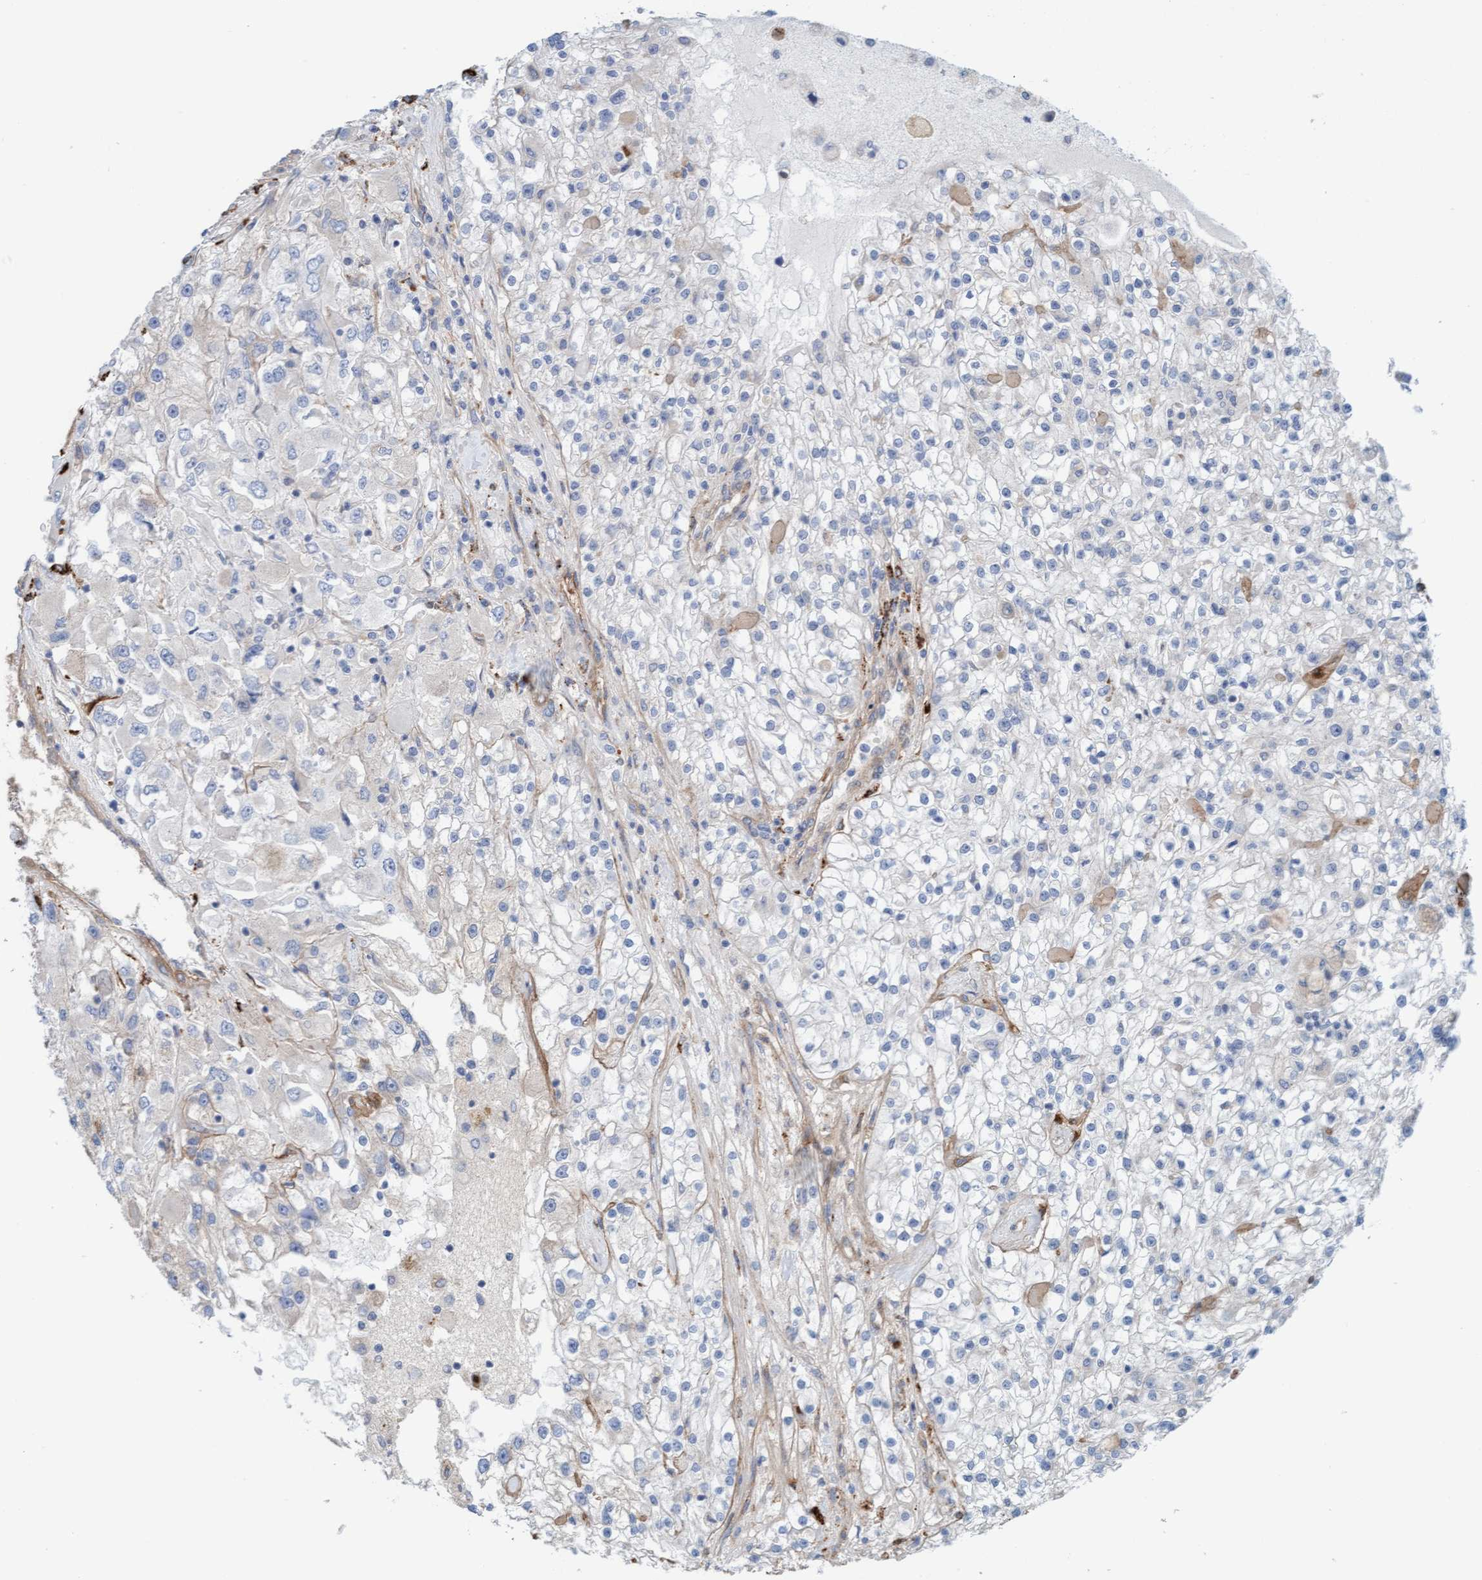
{"staining": {"intensity": "negative", "quantity": "none", "location": "none"}, "tissue": "renal cancer", "cell_type": "Tumor cells", "image_type": "cancer", "snomed": [{"axis": "morphology", "description": "Adenocarcinoma, NOS"}, {"axis": "topography", "description": "Kidney"}], "caption": "DAB immunohistochemical staining of renal cancer shows no significant expression in tumor cells.", "gene": "CDK5RAP3", "patient": {"sex": "female", "age": 52}}